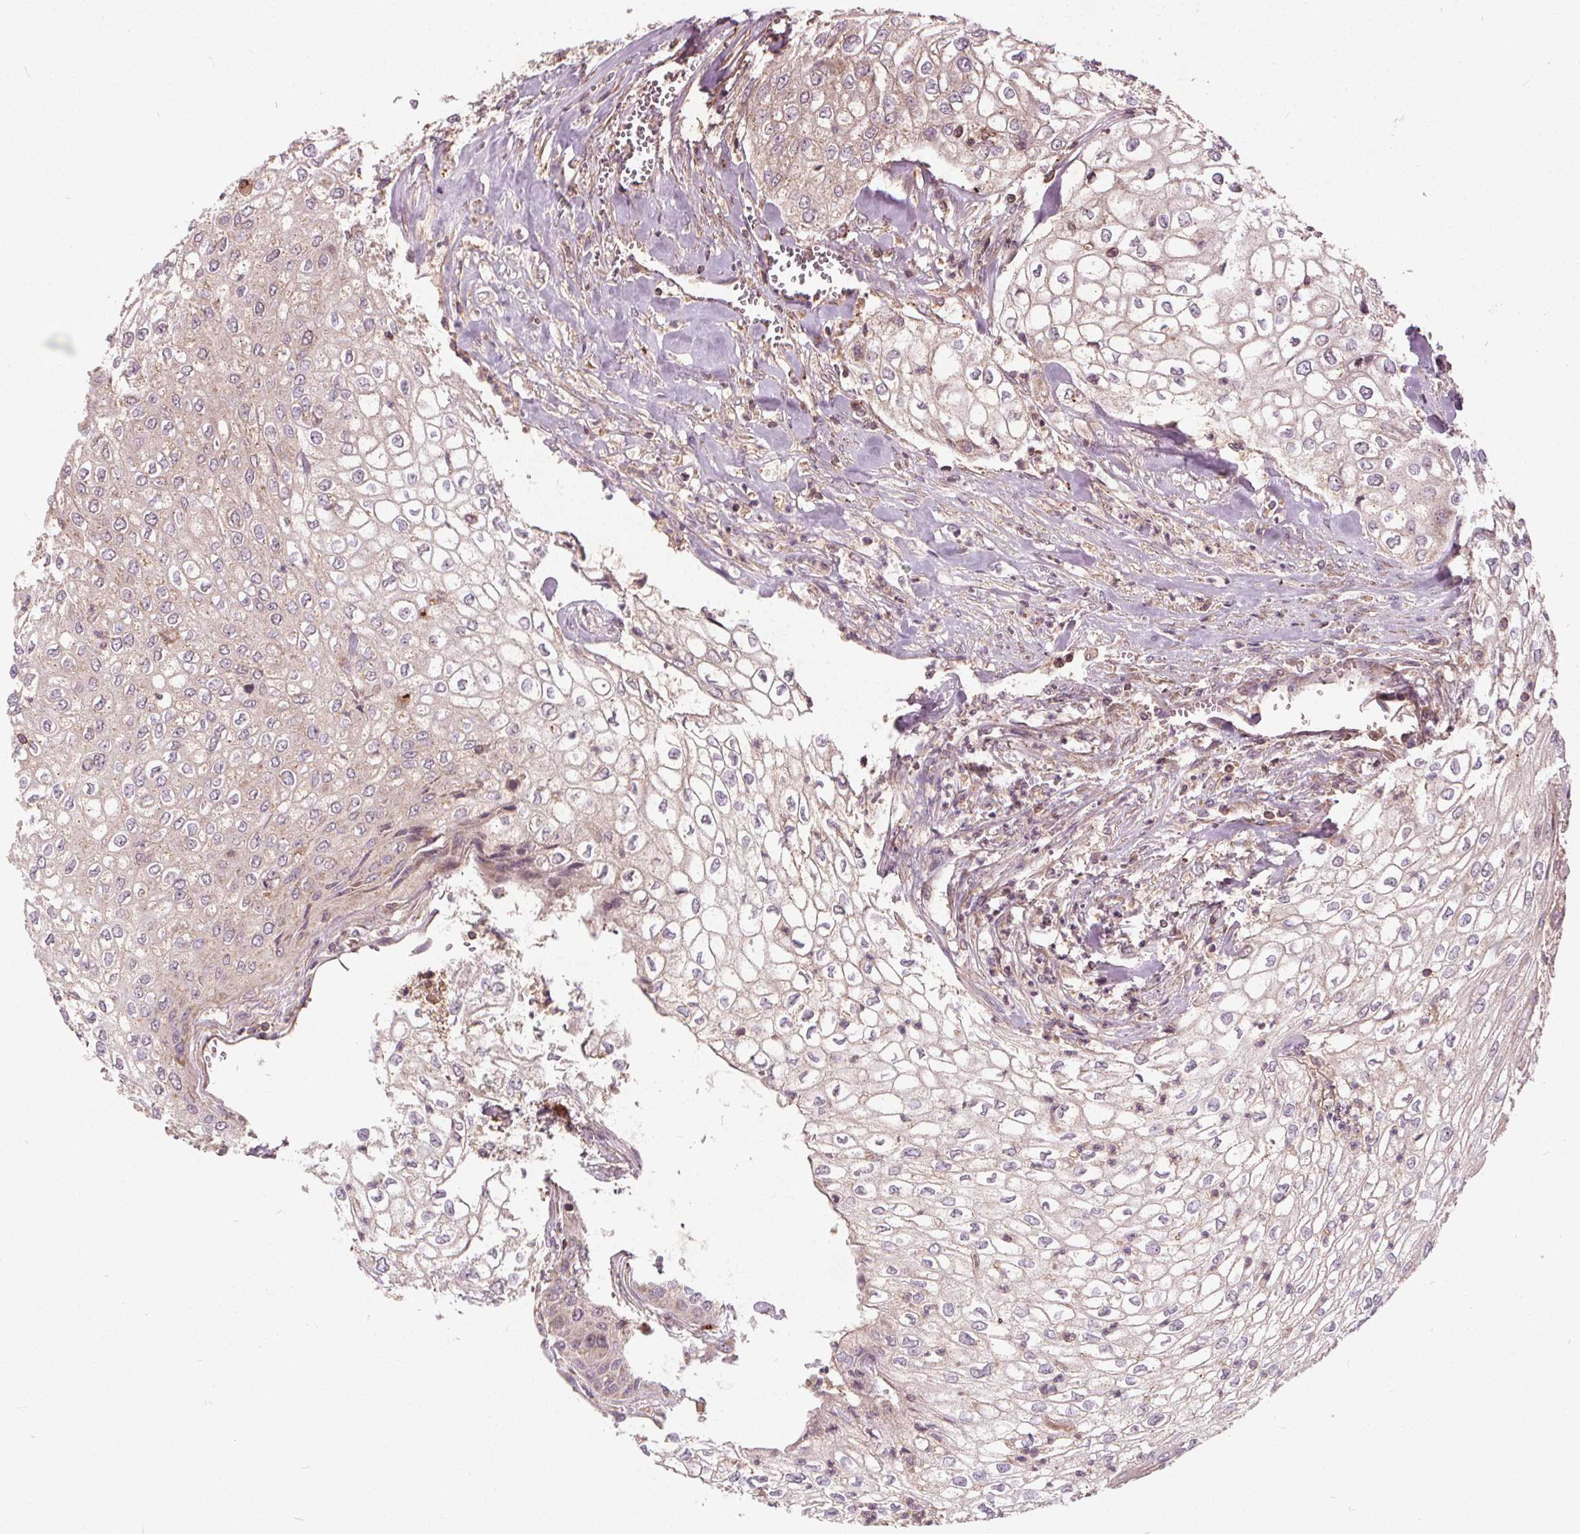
{"staining": {"intensity": "weak", "quantity": "<25%", "location": "cytoplasmic/membranous"}, "tissue": "urothelial cancer", "cell_type": "Tumor cells", "image_type": "cancer", "snomed": [{"axis": "morphology", "description": "Urothelial carcinoma, High grade"}, {"axis": "topography", "description": "Urinary bladder"}], "caption": "The image reveals no significant positivity in tumor cells of urothelial carcinoma (high-grade).", "gene": "ORAI2", "patient": {"sex": "male", "age": 62}}